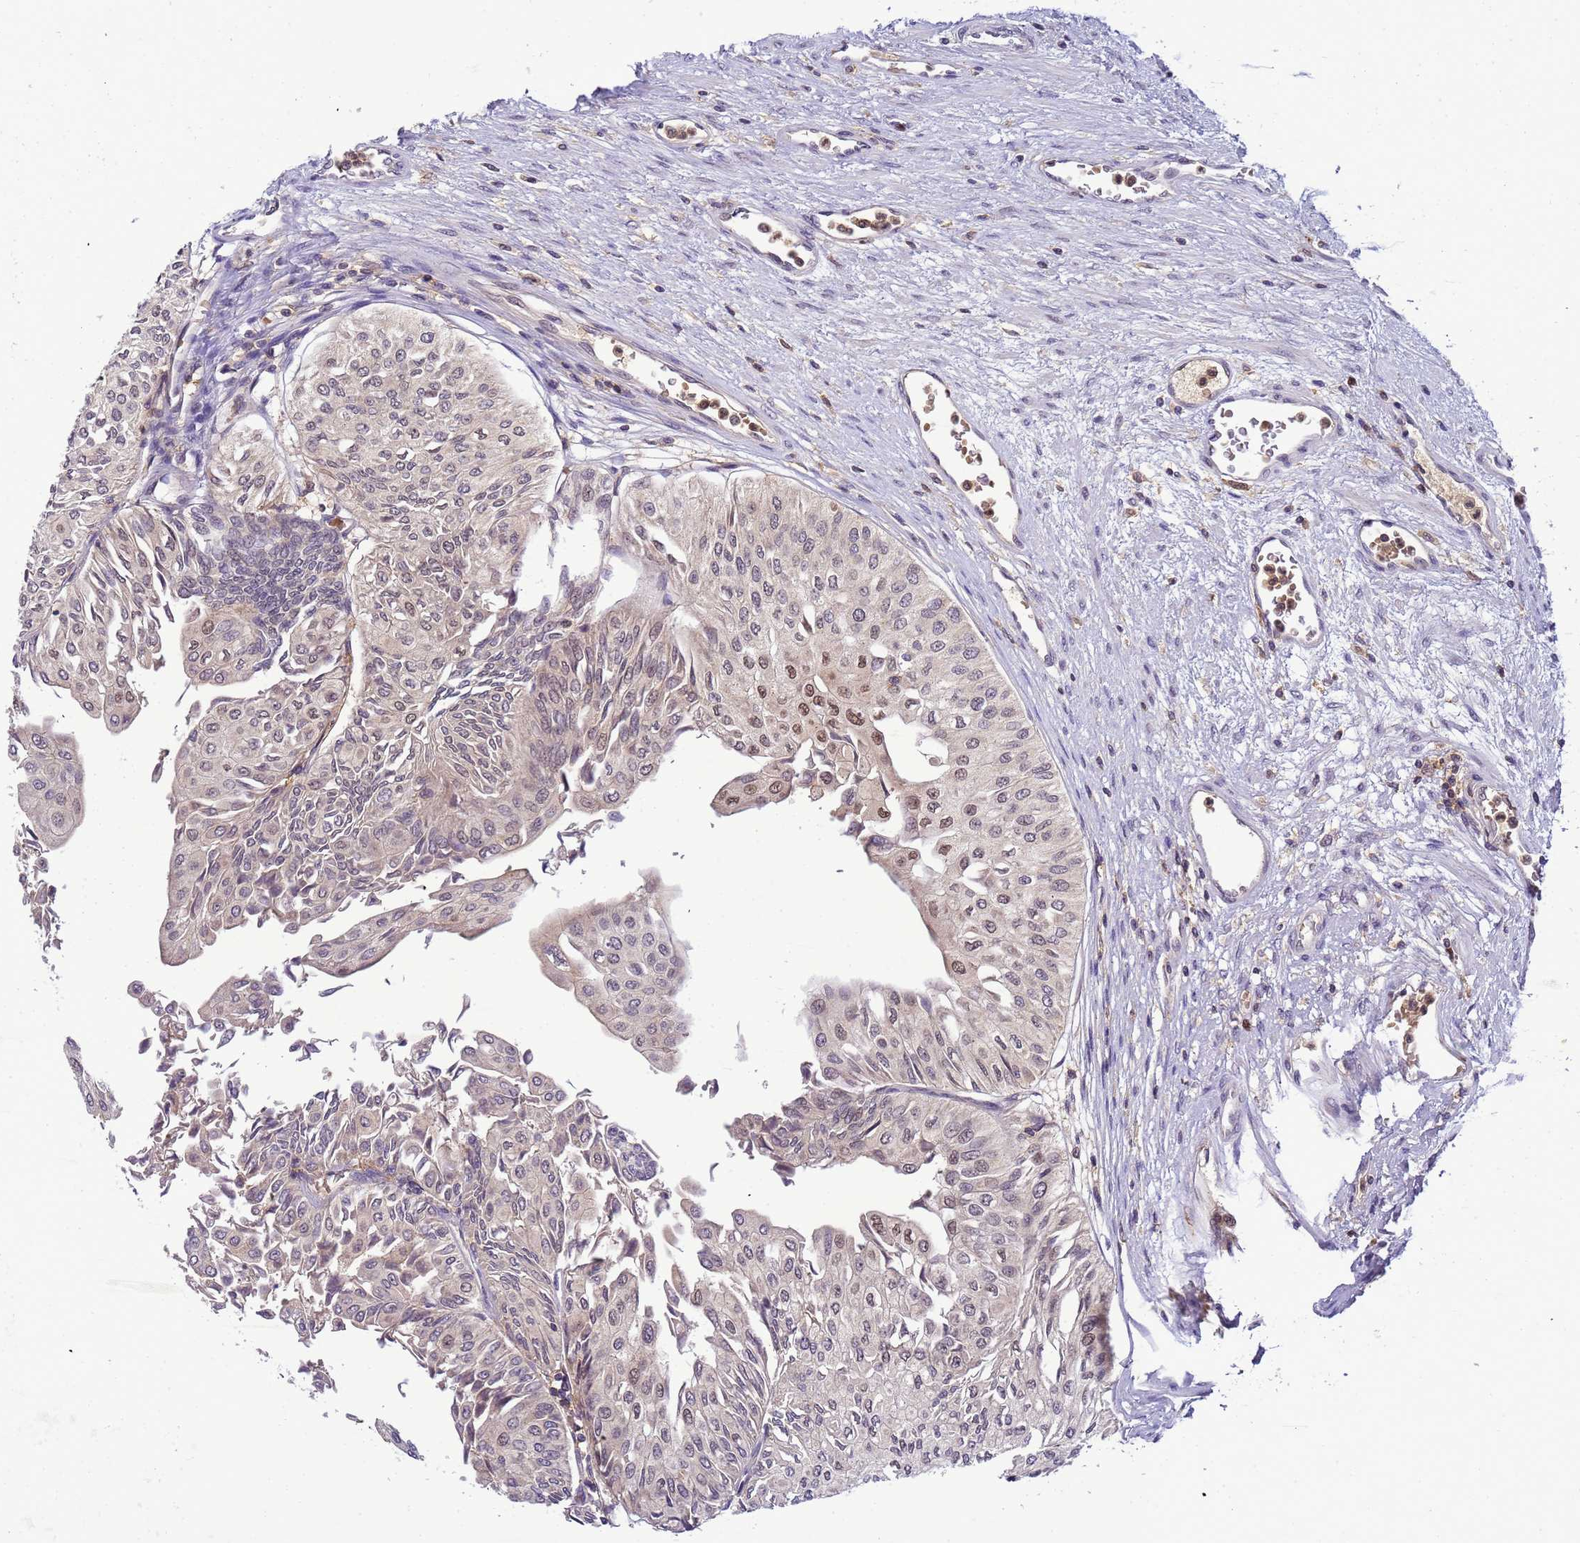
{"staining": {"intensity": "moderate", "quantity": "<25%", "location": "nuclear"}, "tissue": "urothelial cancer", "cell_type": "Tumor cells", "image_type": "cancer", "snomed": [{"axis": "morphology", "description": "Urothelial carcinoma, Low grade"}, {"axis": "topography", "description": "Urinary bladder"}], "caption": "Immunohistochemical staining of urothelial cancer displays low levels of moderate nuclear protein positivity in approximately <25% of tumor cells.", "gene": "CD53", "patient": {"sex": "male", "age": 67}}